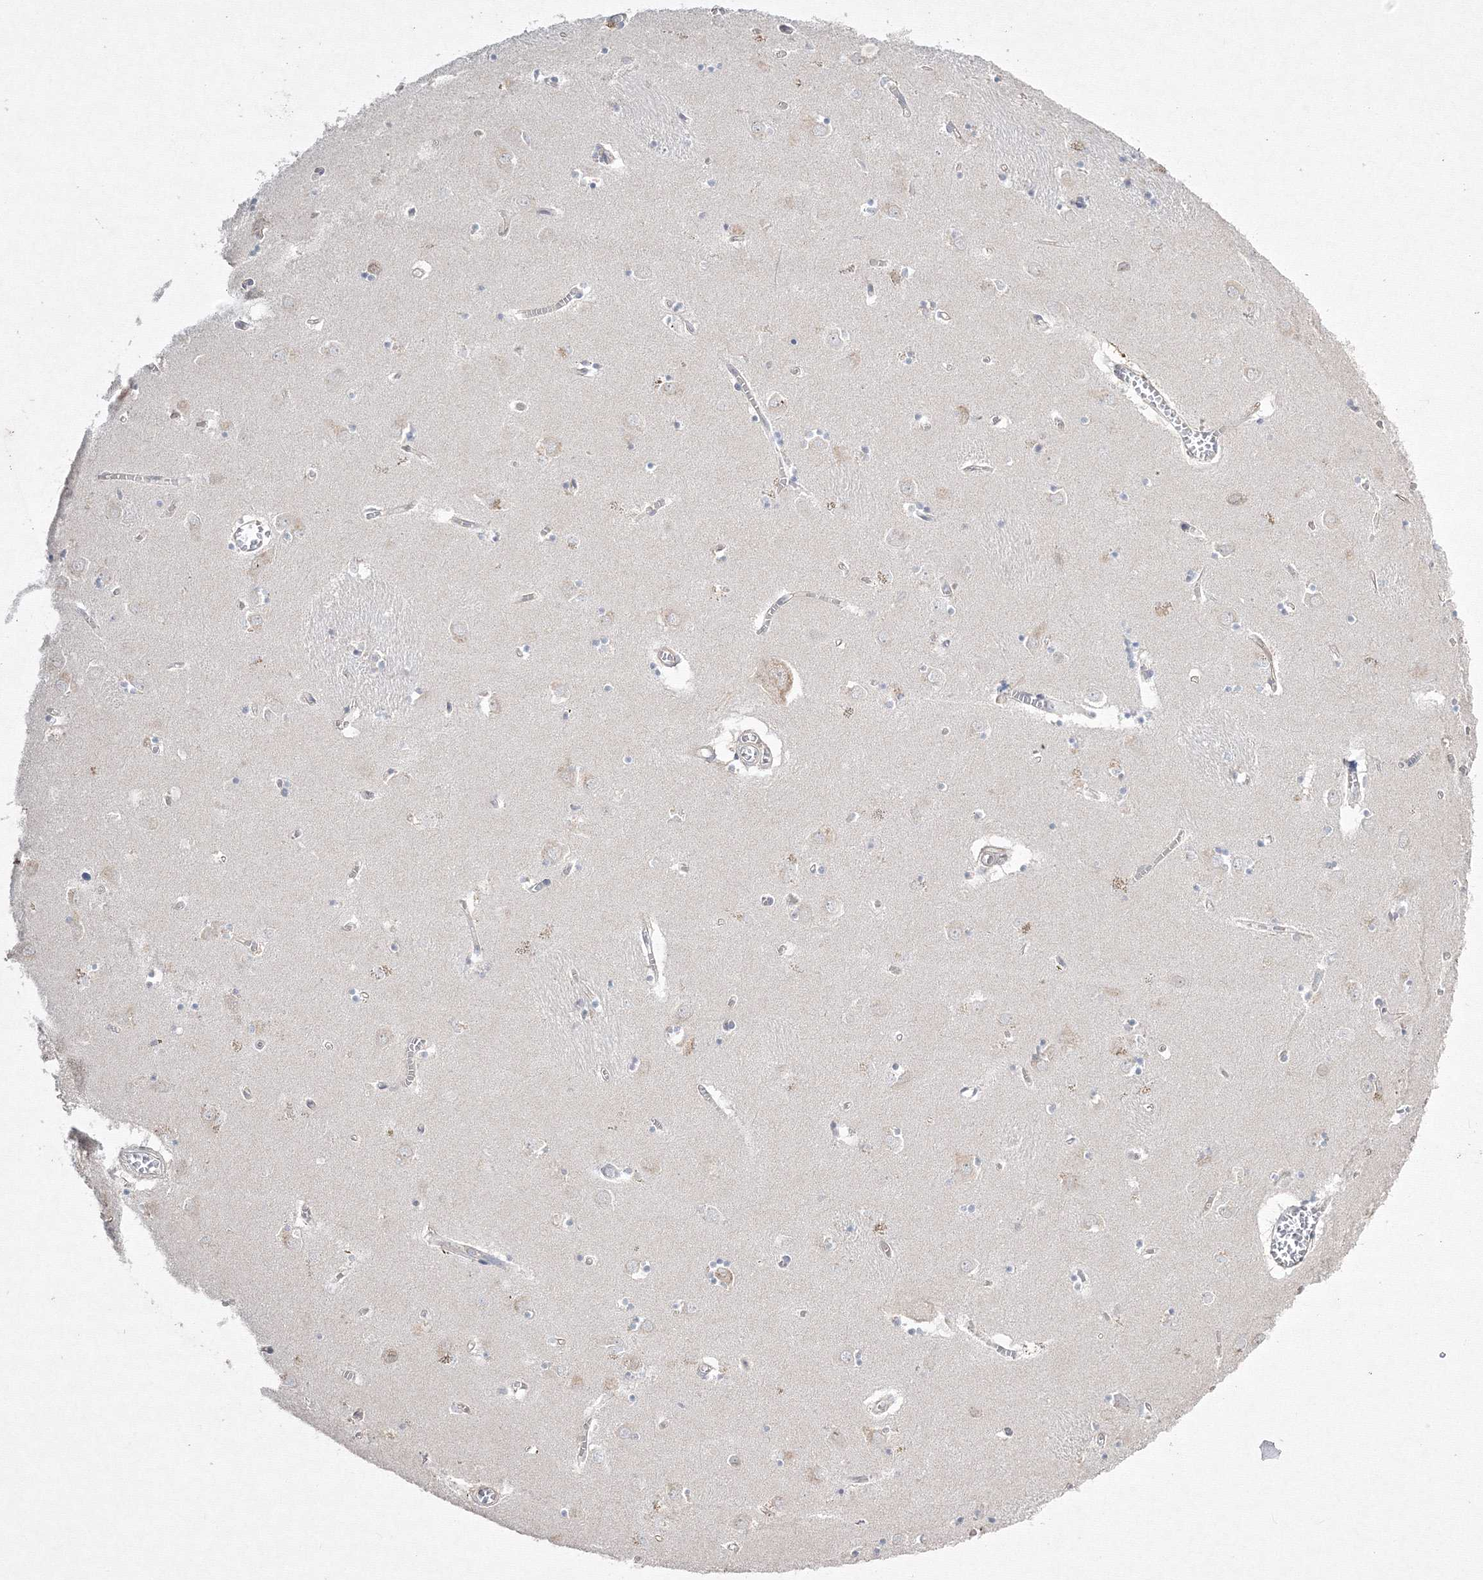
{"staining": {"intensity": "weak", "quantity": "<25%", "location": "cytoplasmic/membranous"}, "tissue": "caudate", "cell_type": "Glial cells", "image_type": "normal", "snomed": [{"axis": "morphology", "description": "Normal tissue, NOS"}, {"axis": "topography", "description": "Lateral ventricle wall"}], "caption": "This is an immunohistochemistry (IHC) photomicrograph of unremarkable human caudate. There is no staining in glial cells.", "gene": "FBXL8", "patient": {"sex": "male", "age": 70}}